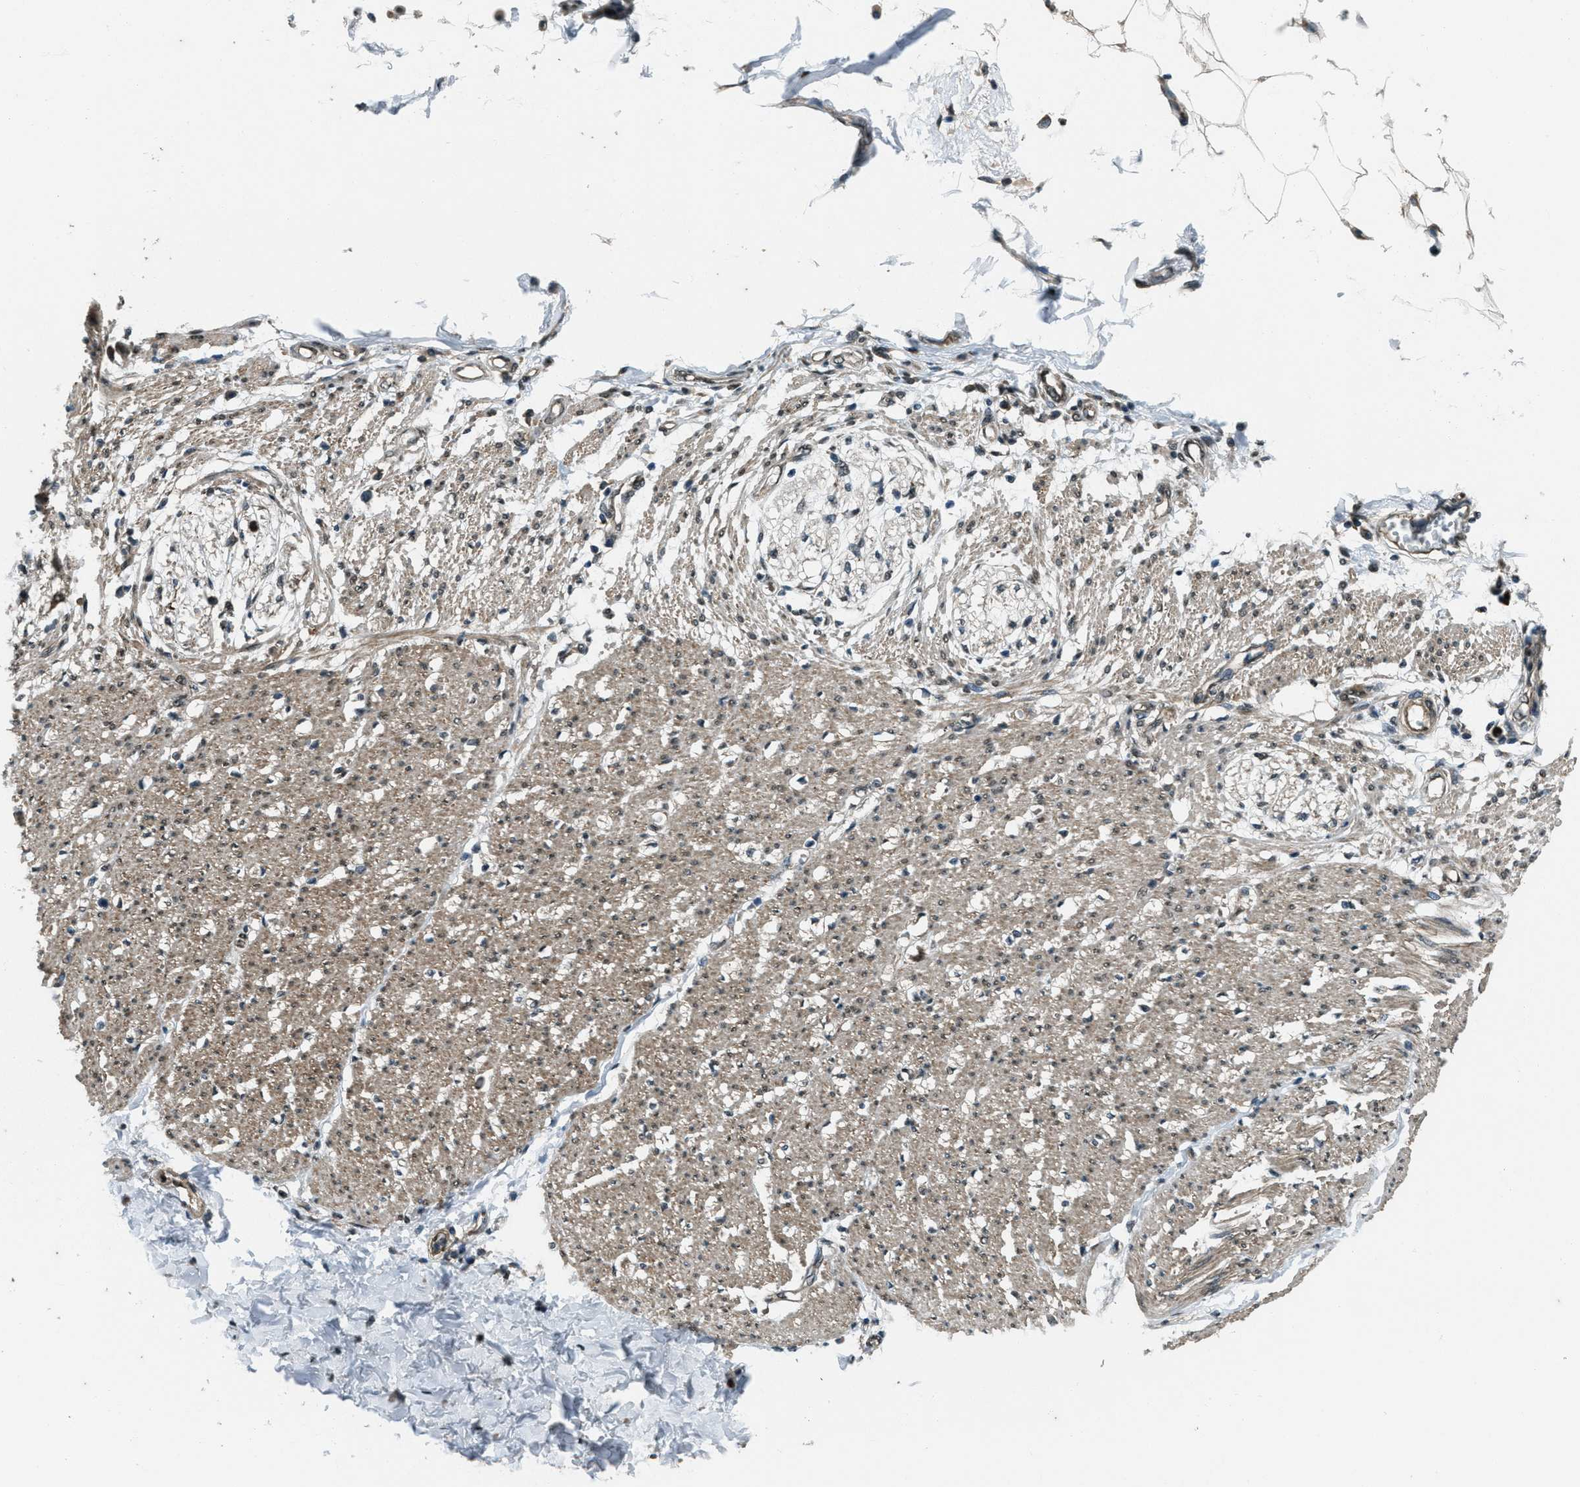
{"staining": {"intensity": "moderate", "quantity": ">75%", "location": "cytoplasmic/membranous"}, "tissue": "smooth muscle", "cell_type": "Smooth muscle cells", "image_type": "normal", "snomed": [{"axis": "morphology", "description": "Normal tissue, NOS"}, {"axis": "morphology", "description": "Adenocarcinoma, NOS"}, {"axis": "topography", "description": "Colon"}, {"axis": "topography", "description": "Peripheral nerve tissue"}], "caption": "The photomicrograph reveals immunohistochemical staining of normal smooth muscle. There is moderate cytoplasmic/membranous staining is present in approximately >75% of smooth muscle cells.", "gene": "SVIL", "patient": {"sex": "male", "age": 14}}